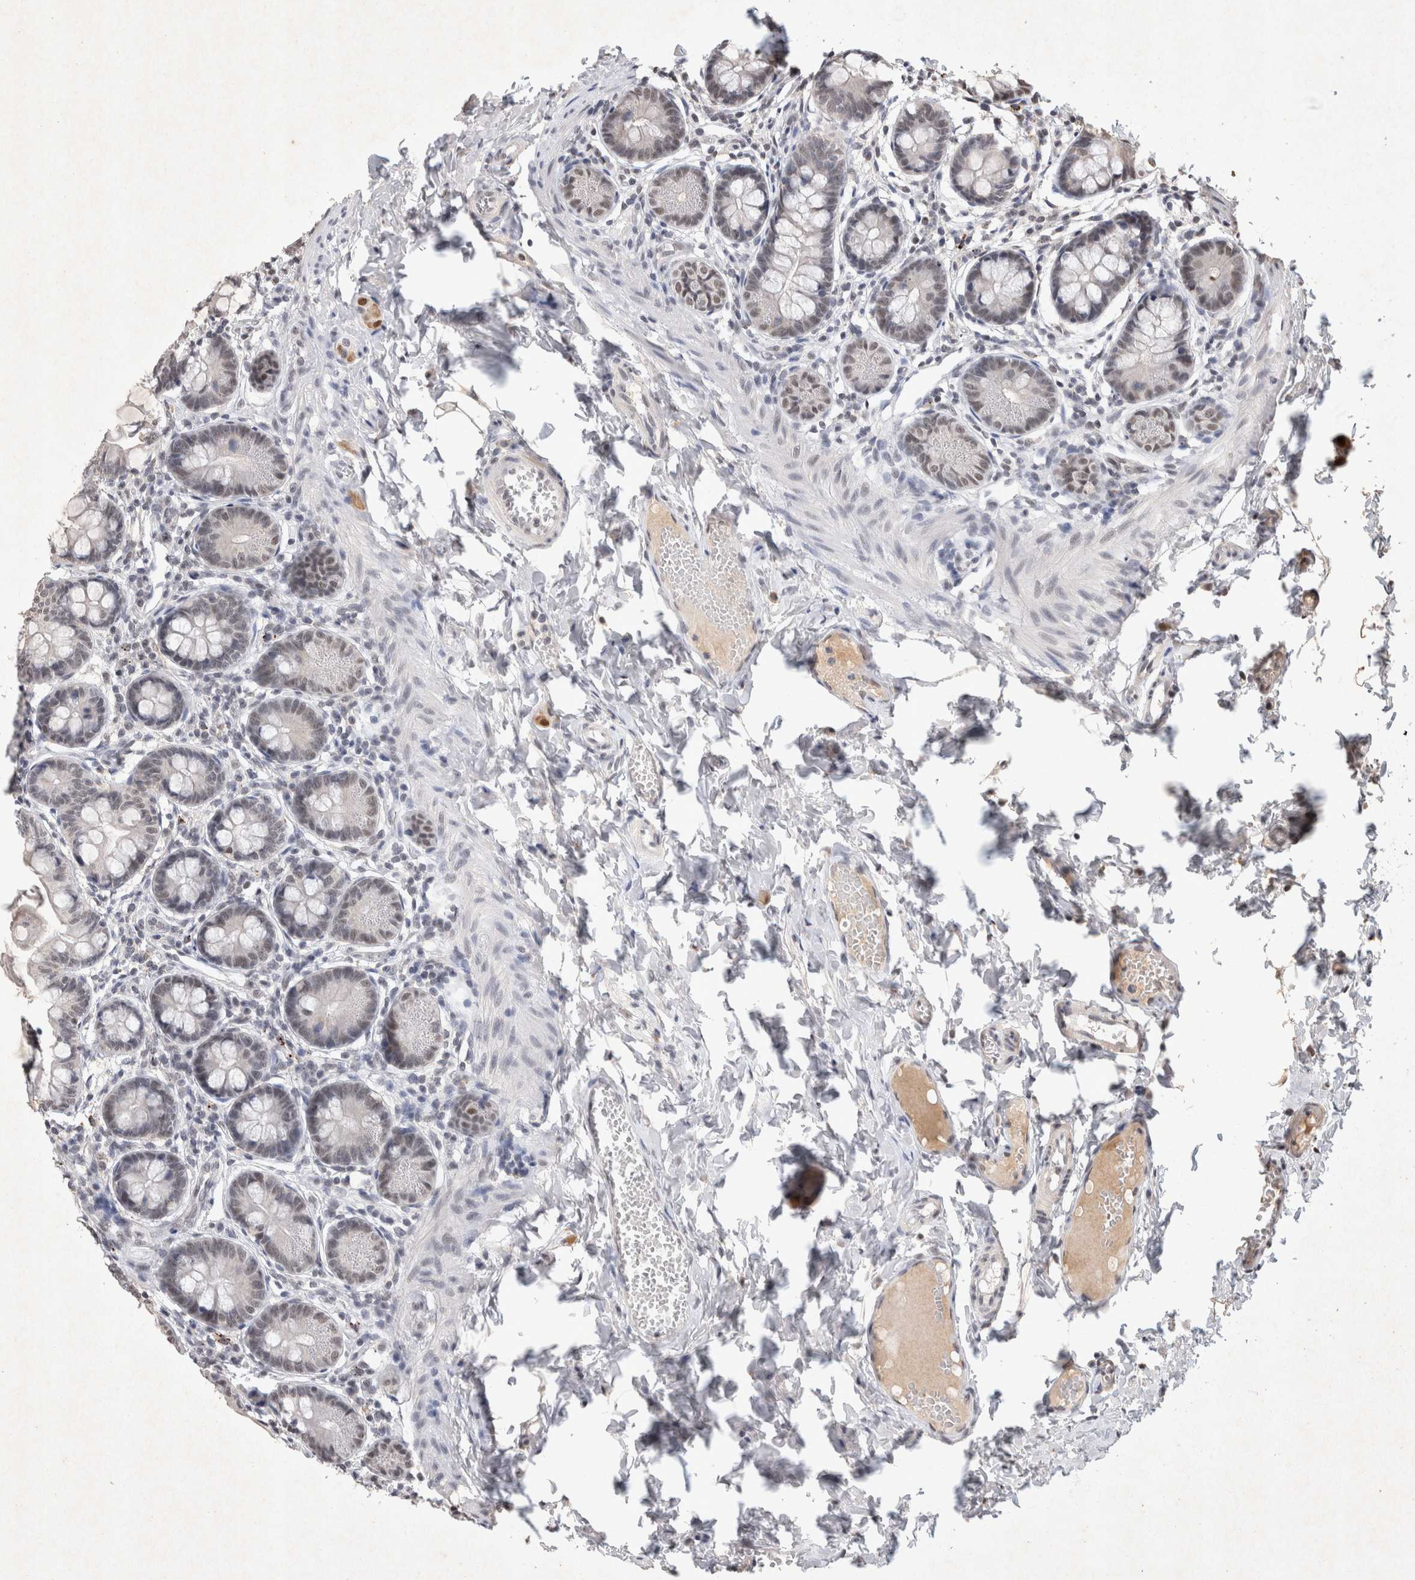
{"staining": {"intensity": "weak", "quantity": ">75%", "location": "nuclear"}, "tissue": "small intestine", "cell_type": "Glandular cells", "image_type": "normal", "snomed": [{"axis": "morphology", "description": "Normal tissue, NOS"}, {"axis": "topography", "description": "Small intestine"}], "caption": "Protein expression analysis of unremarkable small intestine displays weak nuclear expression in approximately >75% of glandular cells.", "gene": "XRCC5", "patient": {"sex": "male", "age": 7}}